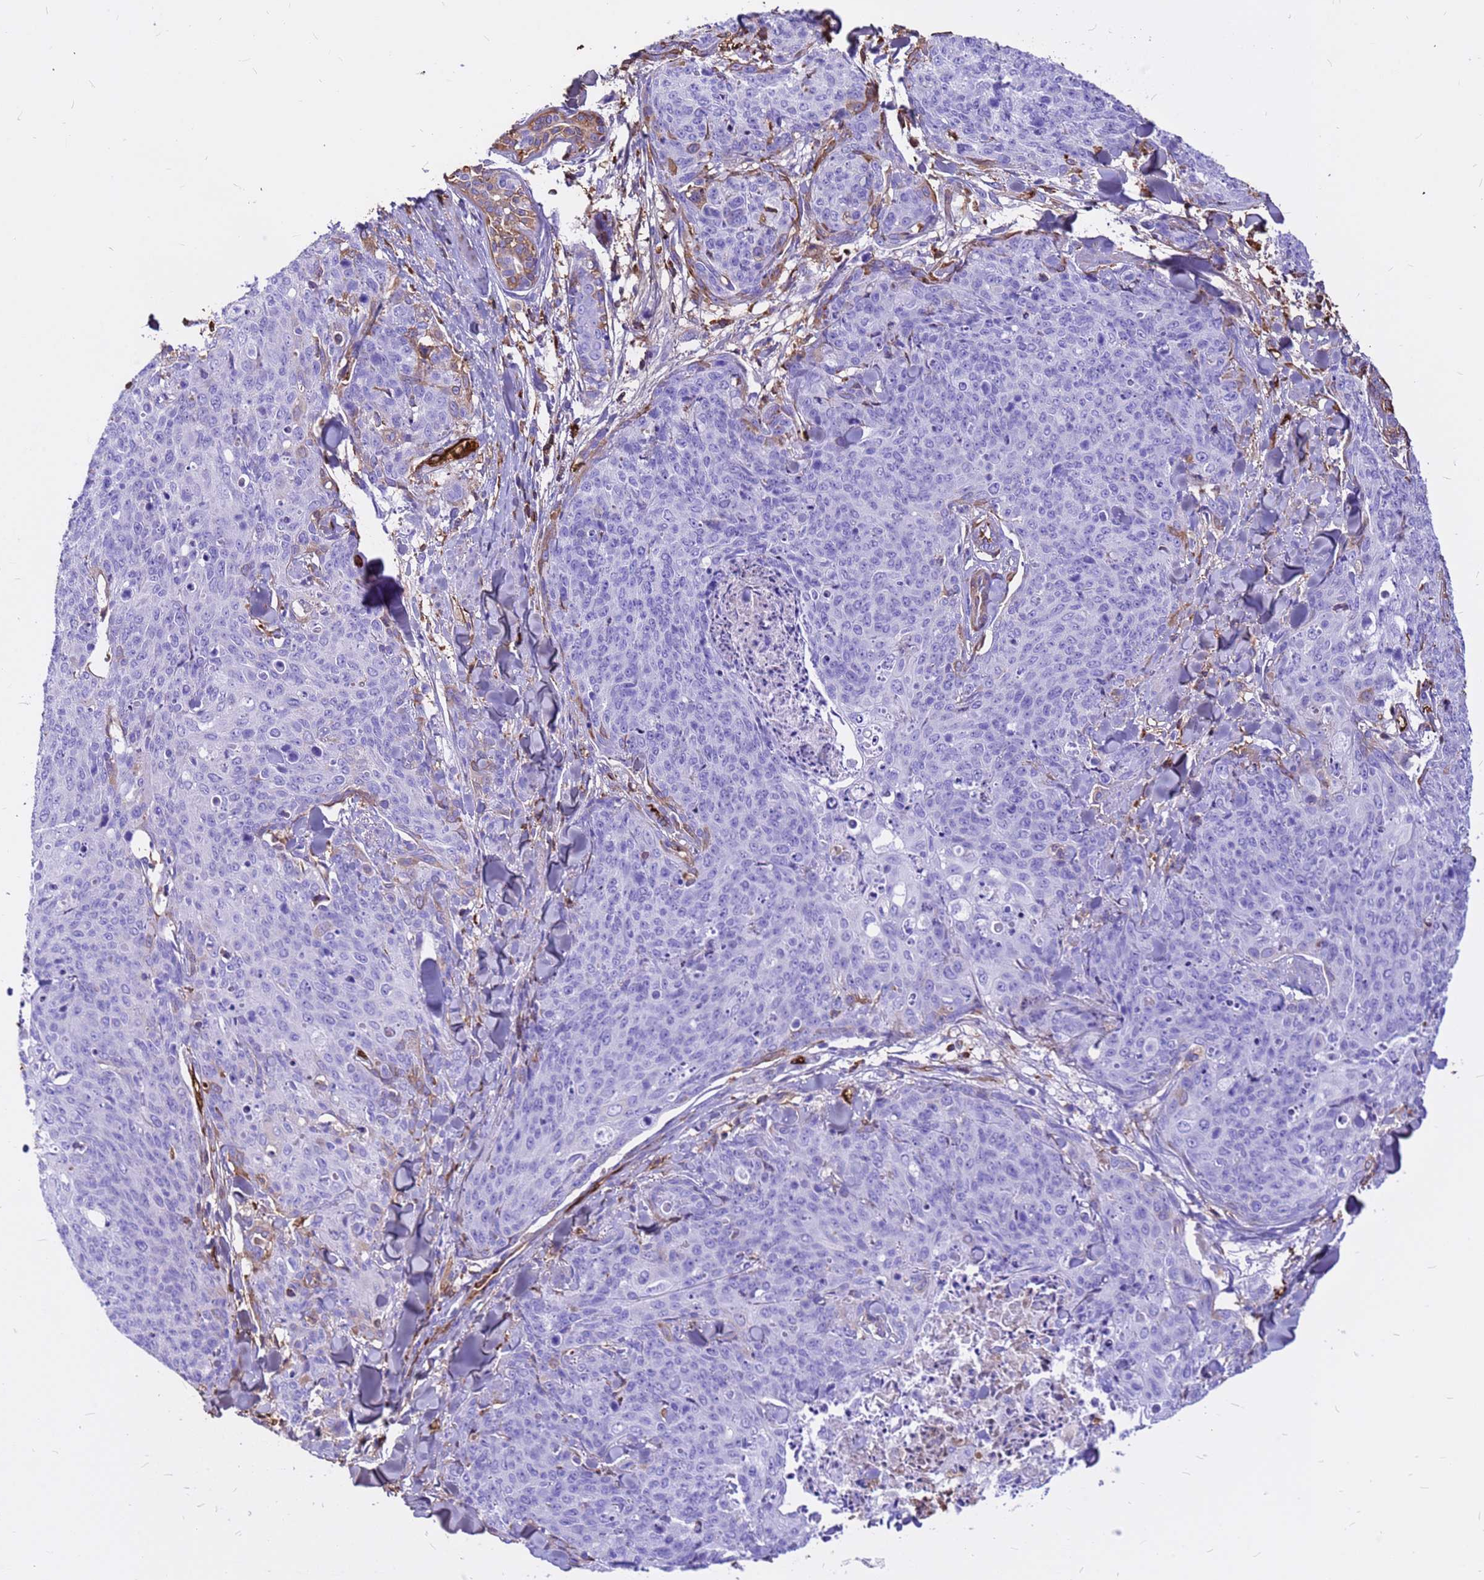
{"staining": {"intensity": "negative", "quantity": "none", "location": "none"}, "tissue": "skin cancer", "cell_type": "Tumor cells", "image_type": "cancer", "snomed": [{"axis": "morphology", "description": "Squamous cell carcinoma, NOS"}, {"axis": "topography", "description": "Skin"}, {"axis": "topography", "description": "Vulva"}], "caption": "Immunohistochemistry (IHC) micrograph of neoplastic tissue: human squamous cell carcinoma (skin) stained with DAB (3,3'-diaminobenzidine) displays no significant protein positivity in tumor cells.", "gene": "HBA2", "patient": {"sex": "female", "age": 85}}